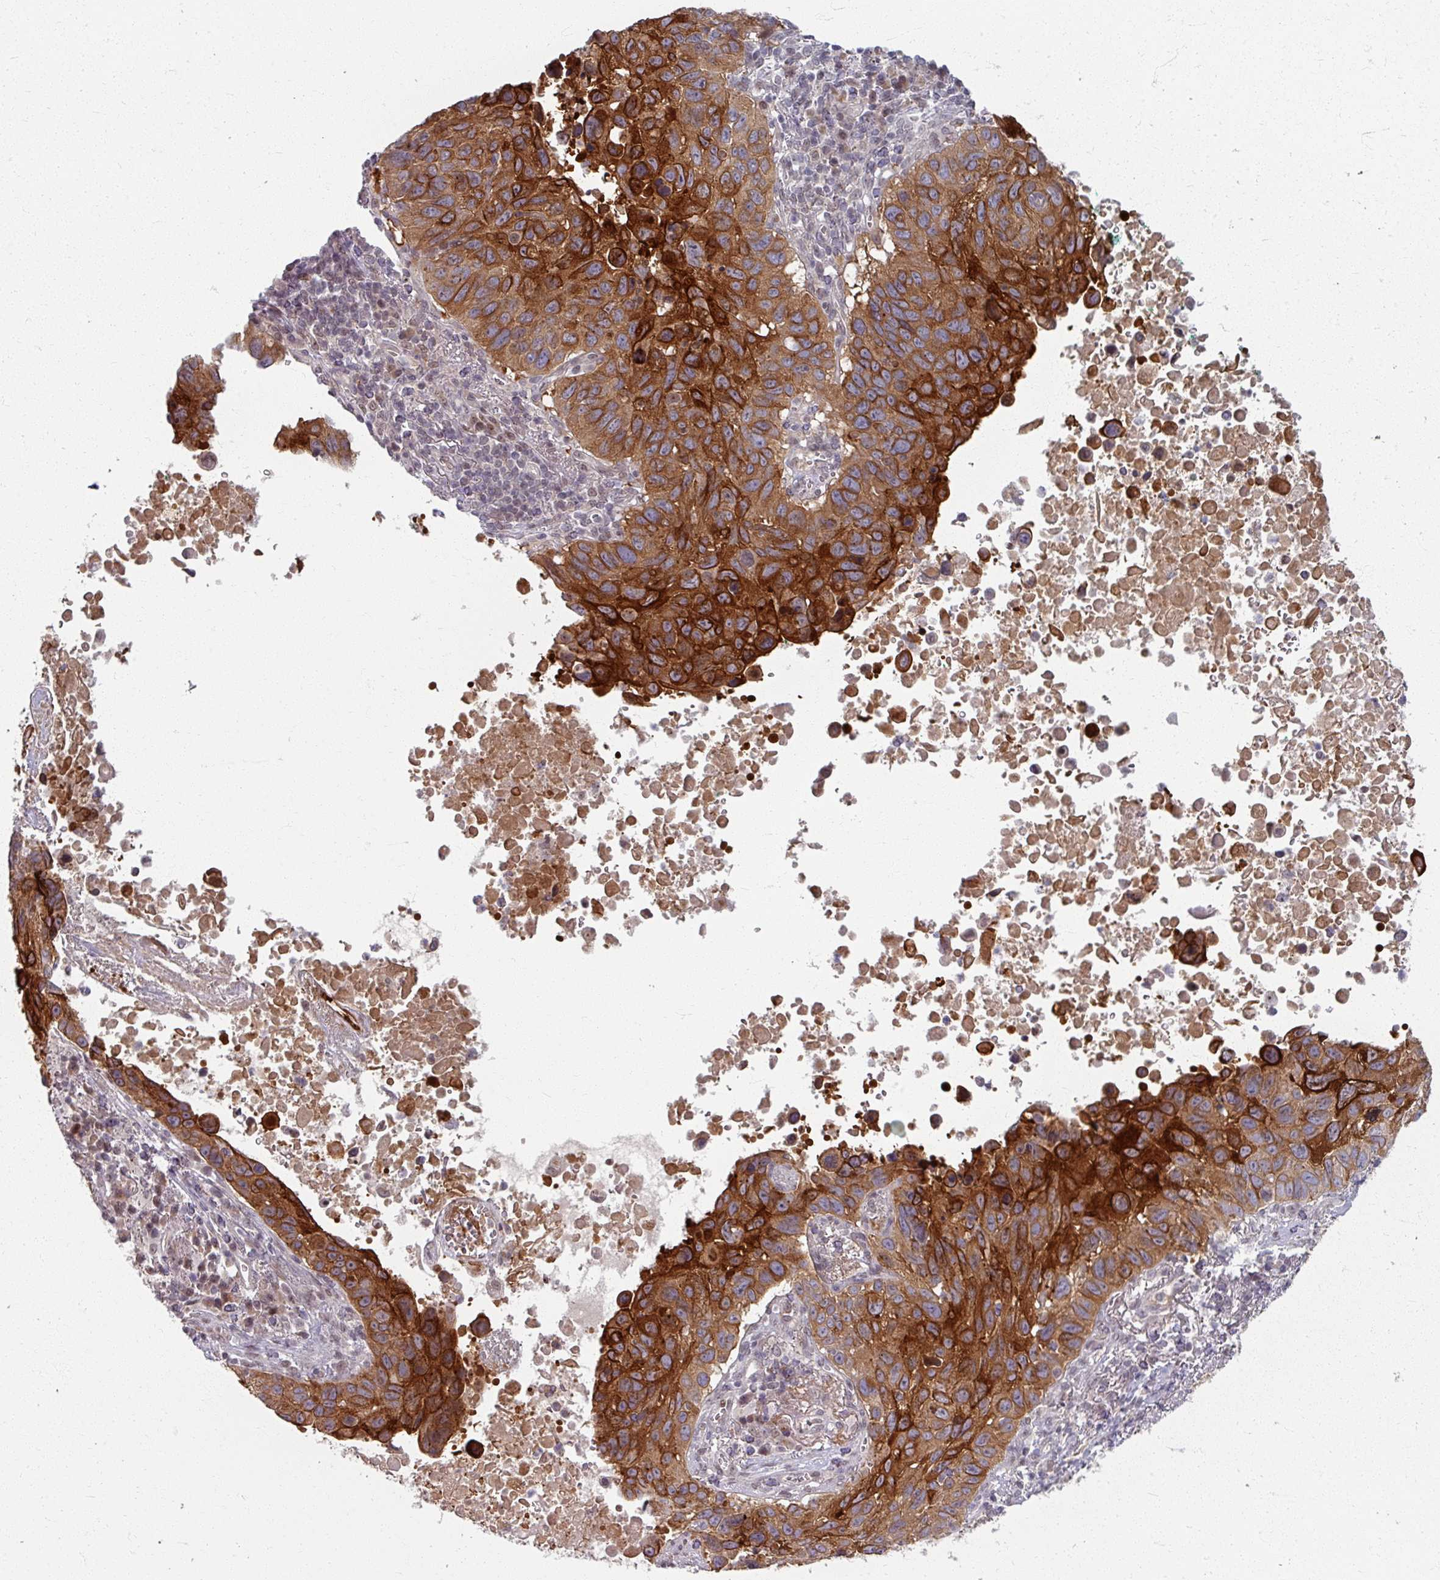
{"staining": {"intensity": "strong", "quantity": ">75%", "location": "cytoplasmic/membranous"}, "tissue": "lung cancer", "cell_type": "Tumor cells", "image_type": "cancer", "snomed": [{"axis": "morphology", "description": "Squamous cell carcinoma, NOS"}, {"axis": "topography", "description": "Lung"}], "caption": "Tumor cells reveal strong cytoplasmic/membranous staining in approximately >75% of cells in lung cancer.", "gene": "KLC3", "patient": {"sex": "male", "age": 66}}